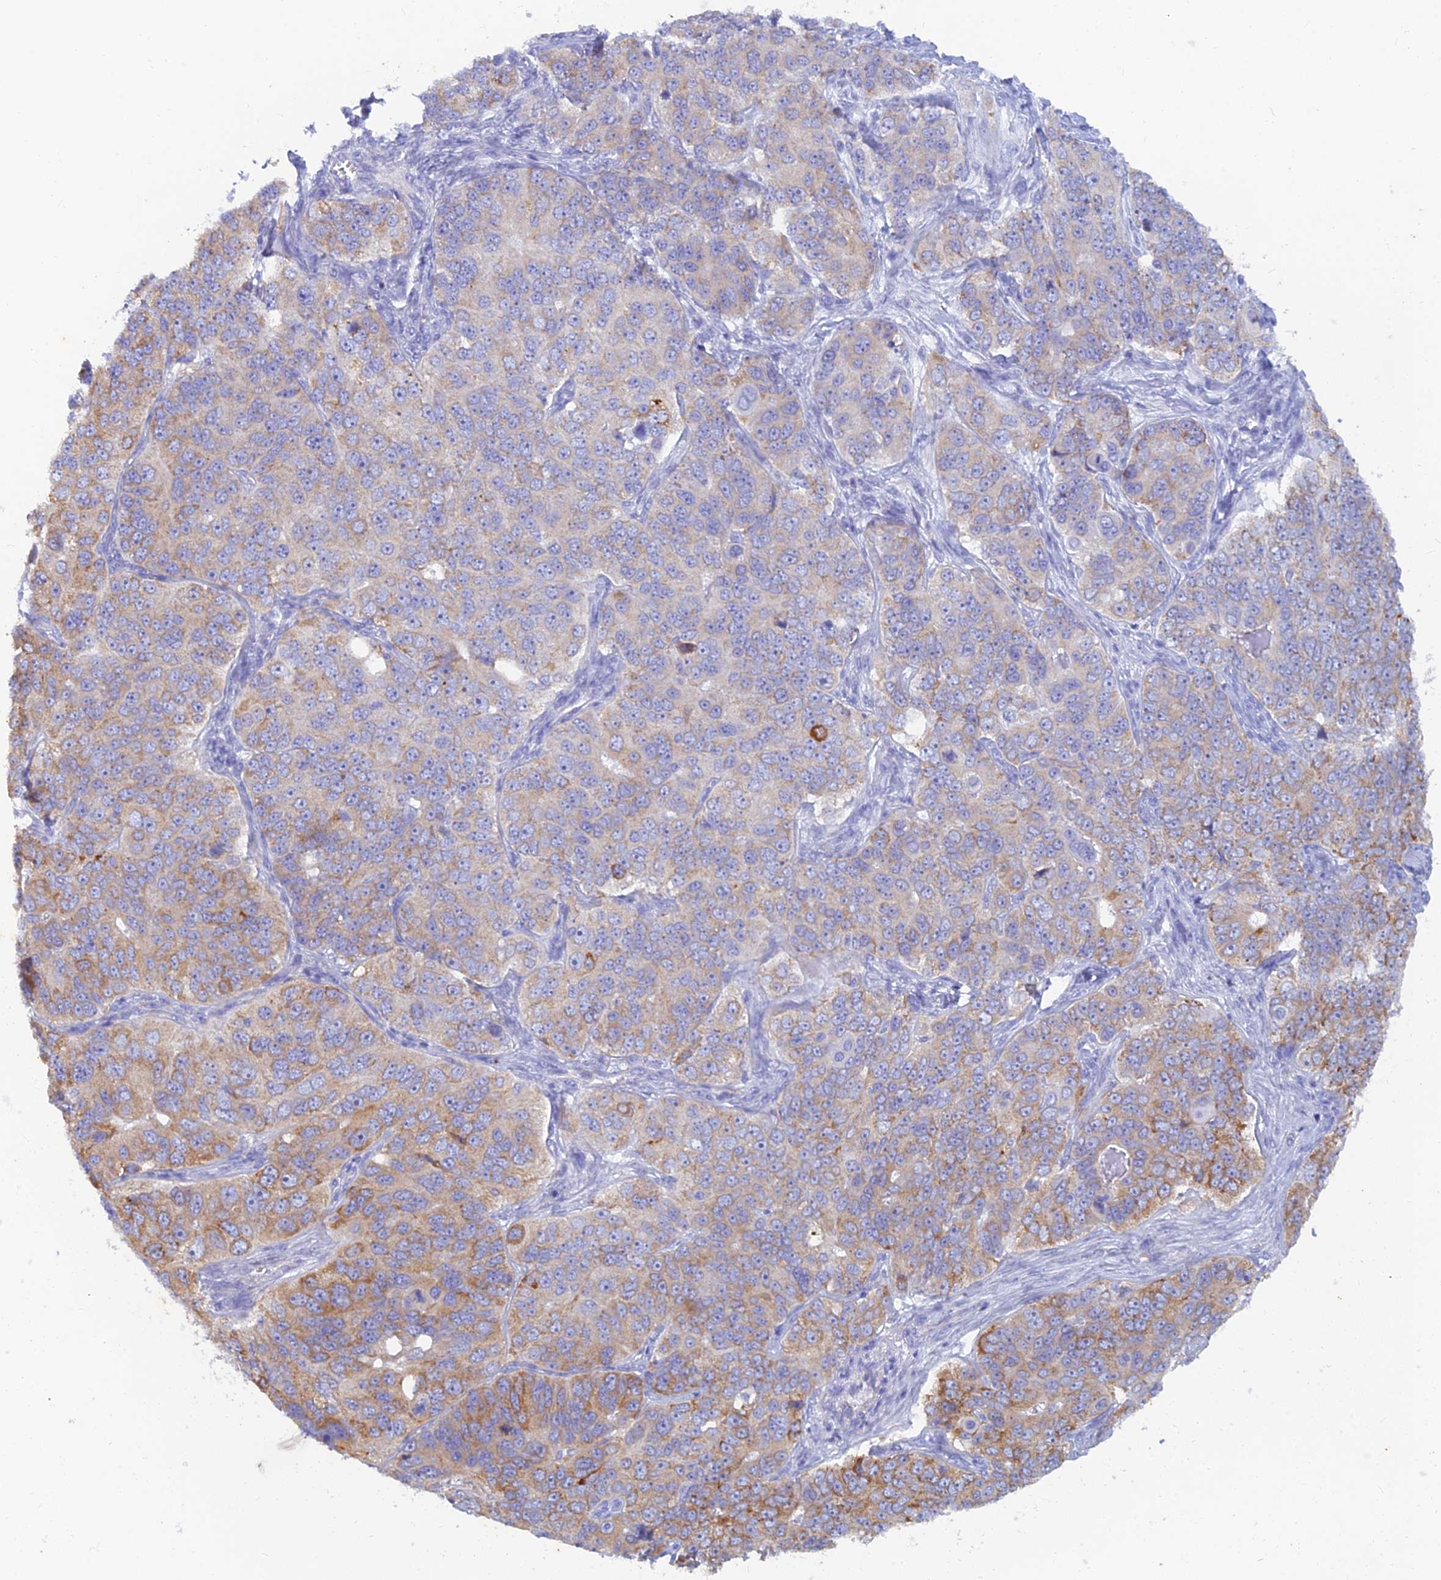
{"staining": {"intensity": "moderate", "quantity": "<25%", "location": "cytoplasmic/membranous"}, "tissue": "ovarian cancer", "cell_type": "Tumor cells", "image_type": "cancer", "snomed": [{"axis": "morphology", "description": "Carcinoma, endometroid"}, {"axis": "topography", "description": "Ovary"}], "caption": "A histopathology image of ovarian cancer (endometroid carcinoma) stained for a protein displays moderate cytoplasmic/membranous brown staining in tumor cells.", "gene": "WDR35", "patient": {"sex": "female", "age": 51}}